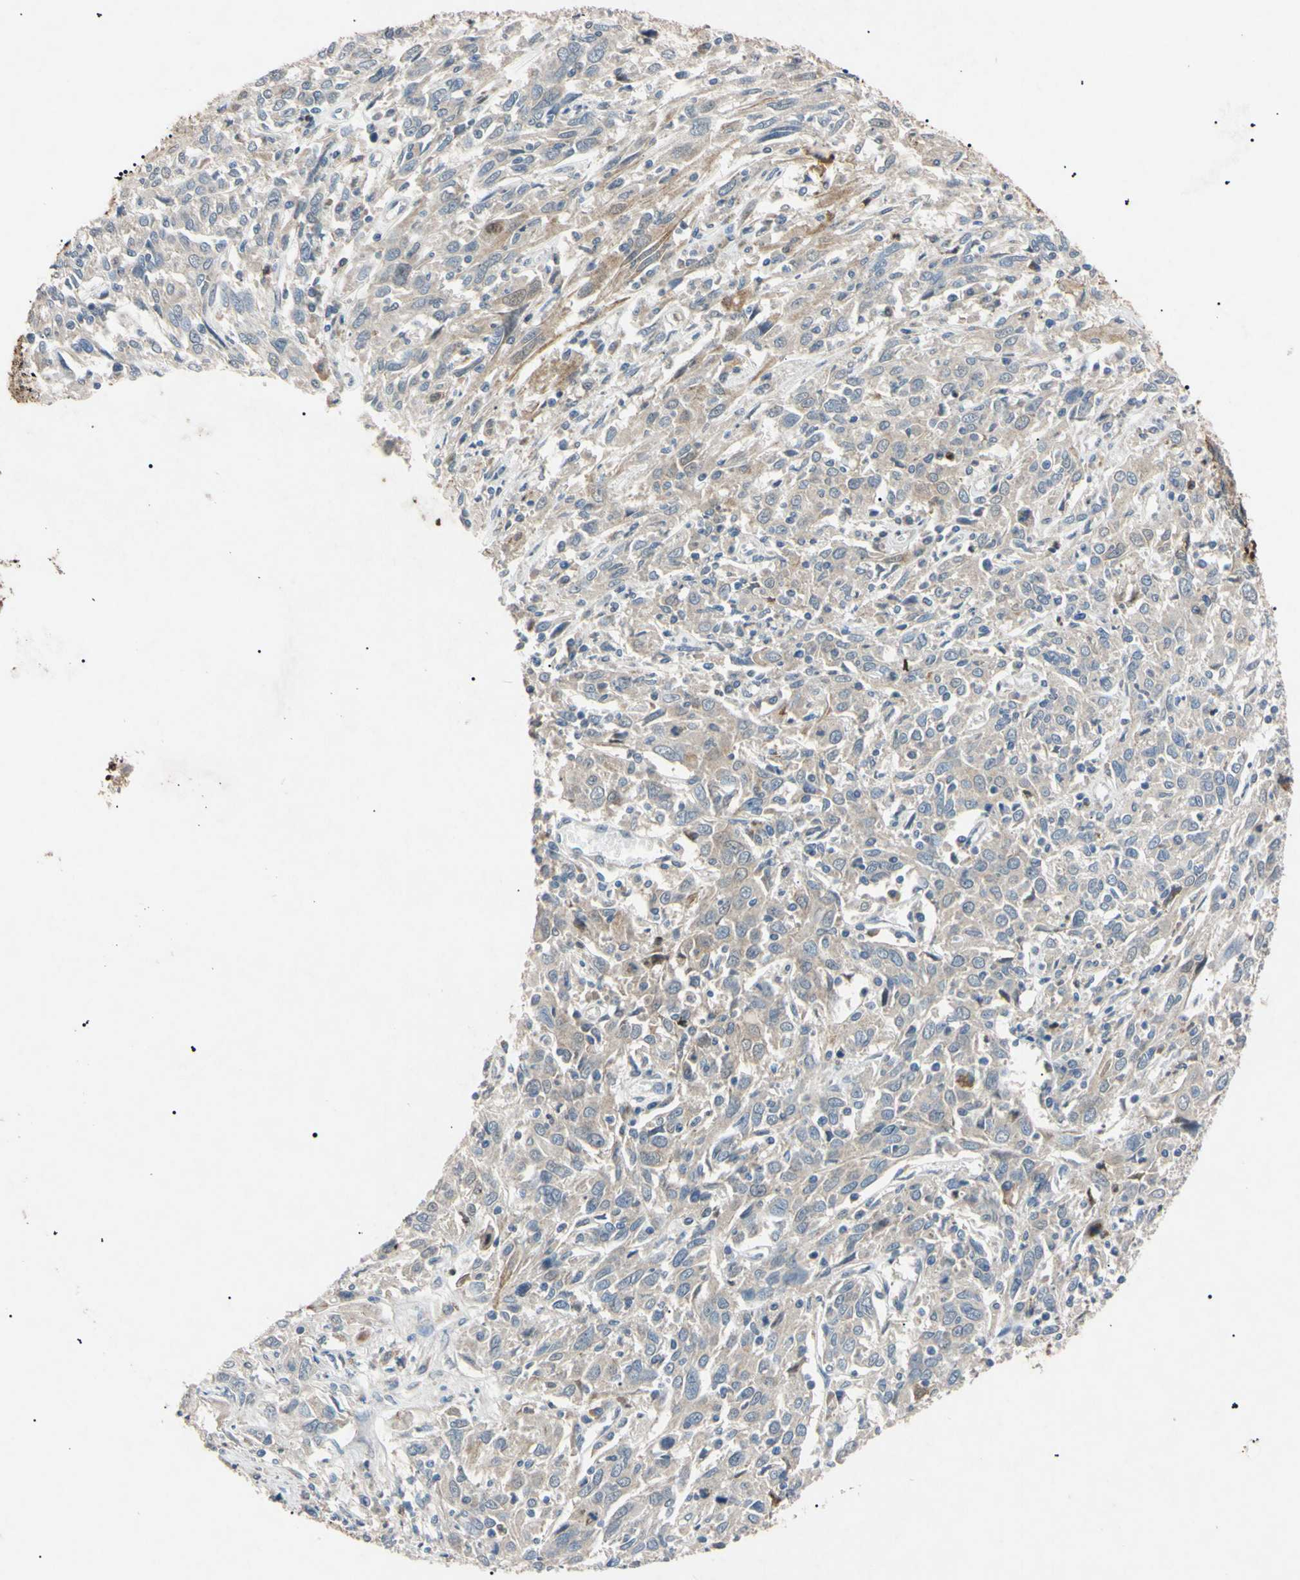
{"staining": {"intensity": "weak", "quantity": ">75%", "location": "cytoplasmic/membranous"}, "tissue": "cervical cancer", "cell_type": "Tumor cells", "image_type": "cancer", "snomed": [{"axis": "morphology", "description": "Squamous cell carcinoma, NOS"}, {"axis": "topography", "description": "Cervix"}], "caption": "Weak cytoplasmic/membranous protein expression is identified in approximately >75% of tumor cells in cervical cancer (squamous cell carcinoma). The protein is shown in brown color, while the nuclei are stained blue.", "gene": "TUBB4A", "patient": {"sex": "female", "age": 46}}